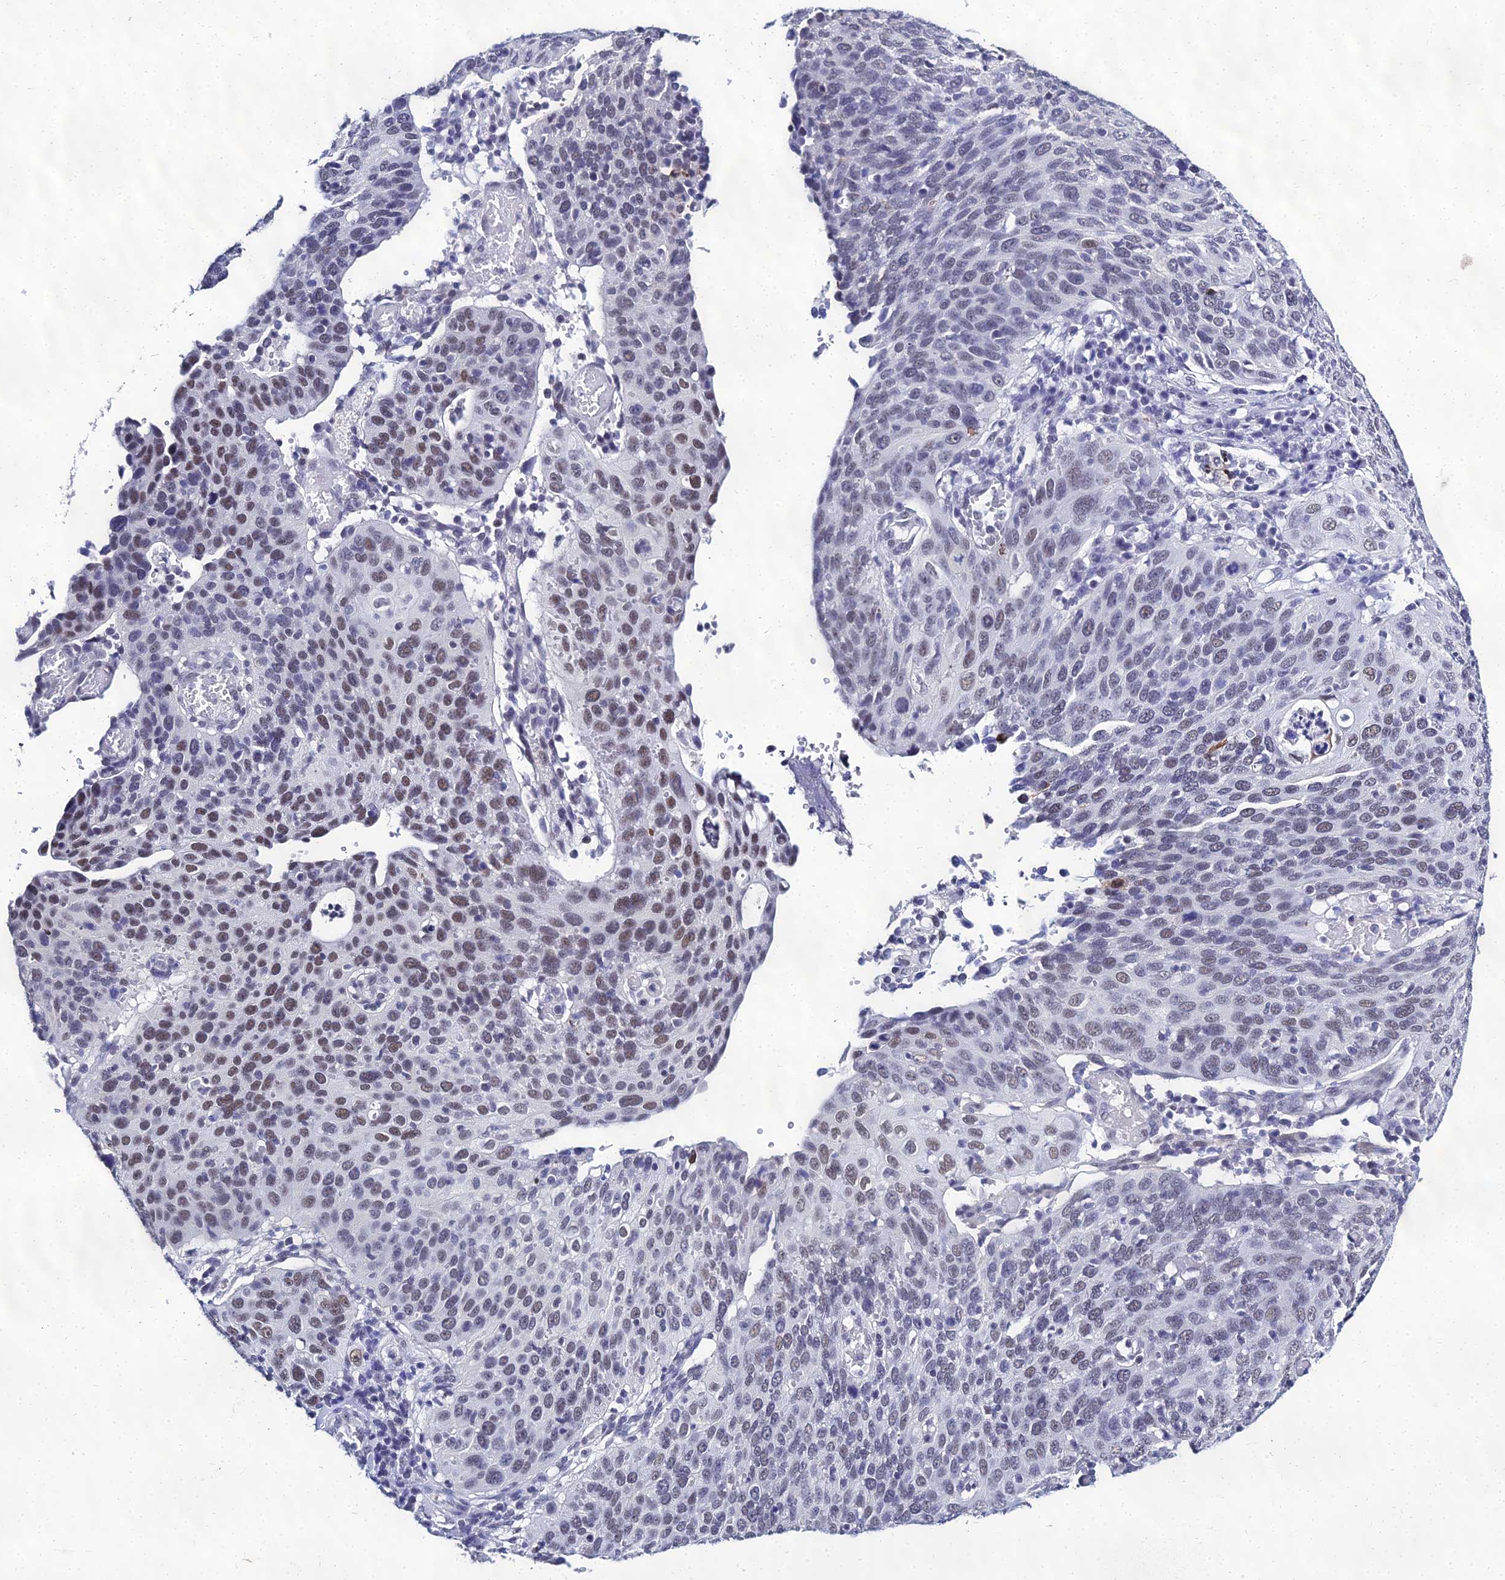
{"staining": {"intensity": "moderate", "quantity": "25%-75%", "location": "nuclear"}, "tissue": "cervical cancer", "cell_type": "Tumor cells", "image_type": "cancer", "snomed": [{"axis": "morphology", "description": "Squamous cell carcinoma, NOS"}, {"axis": "topography", "description": "Cervix"}], "caption": "A histopathology image of human cervical squamous cell carcinoma stained for a protein shows moderate nuclear brown staining in tumor cells.", "gene": "PPP4R2", "patient": {"sex": "female", "age": 36}}